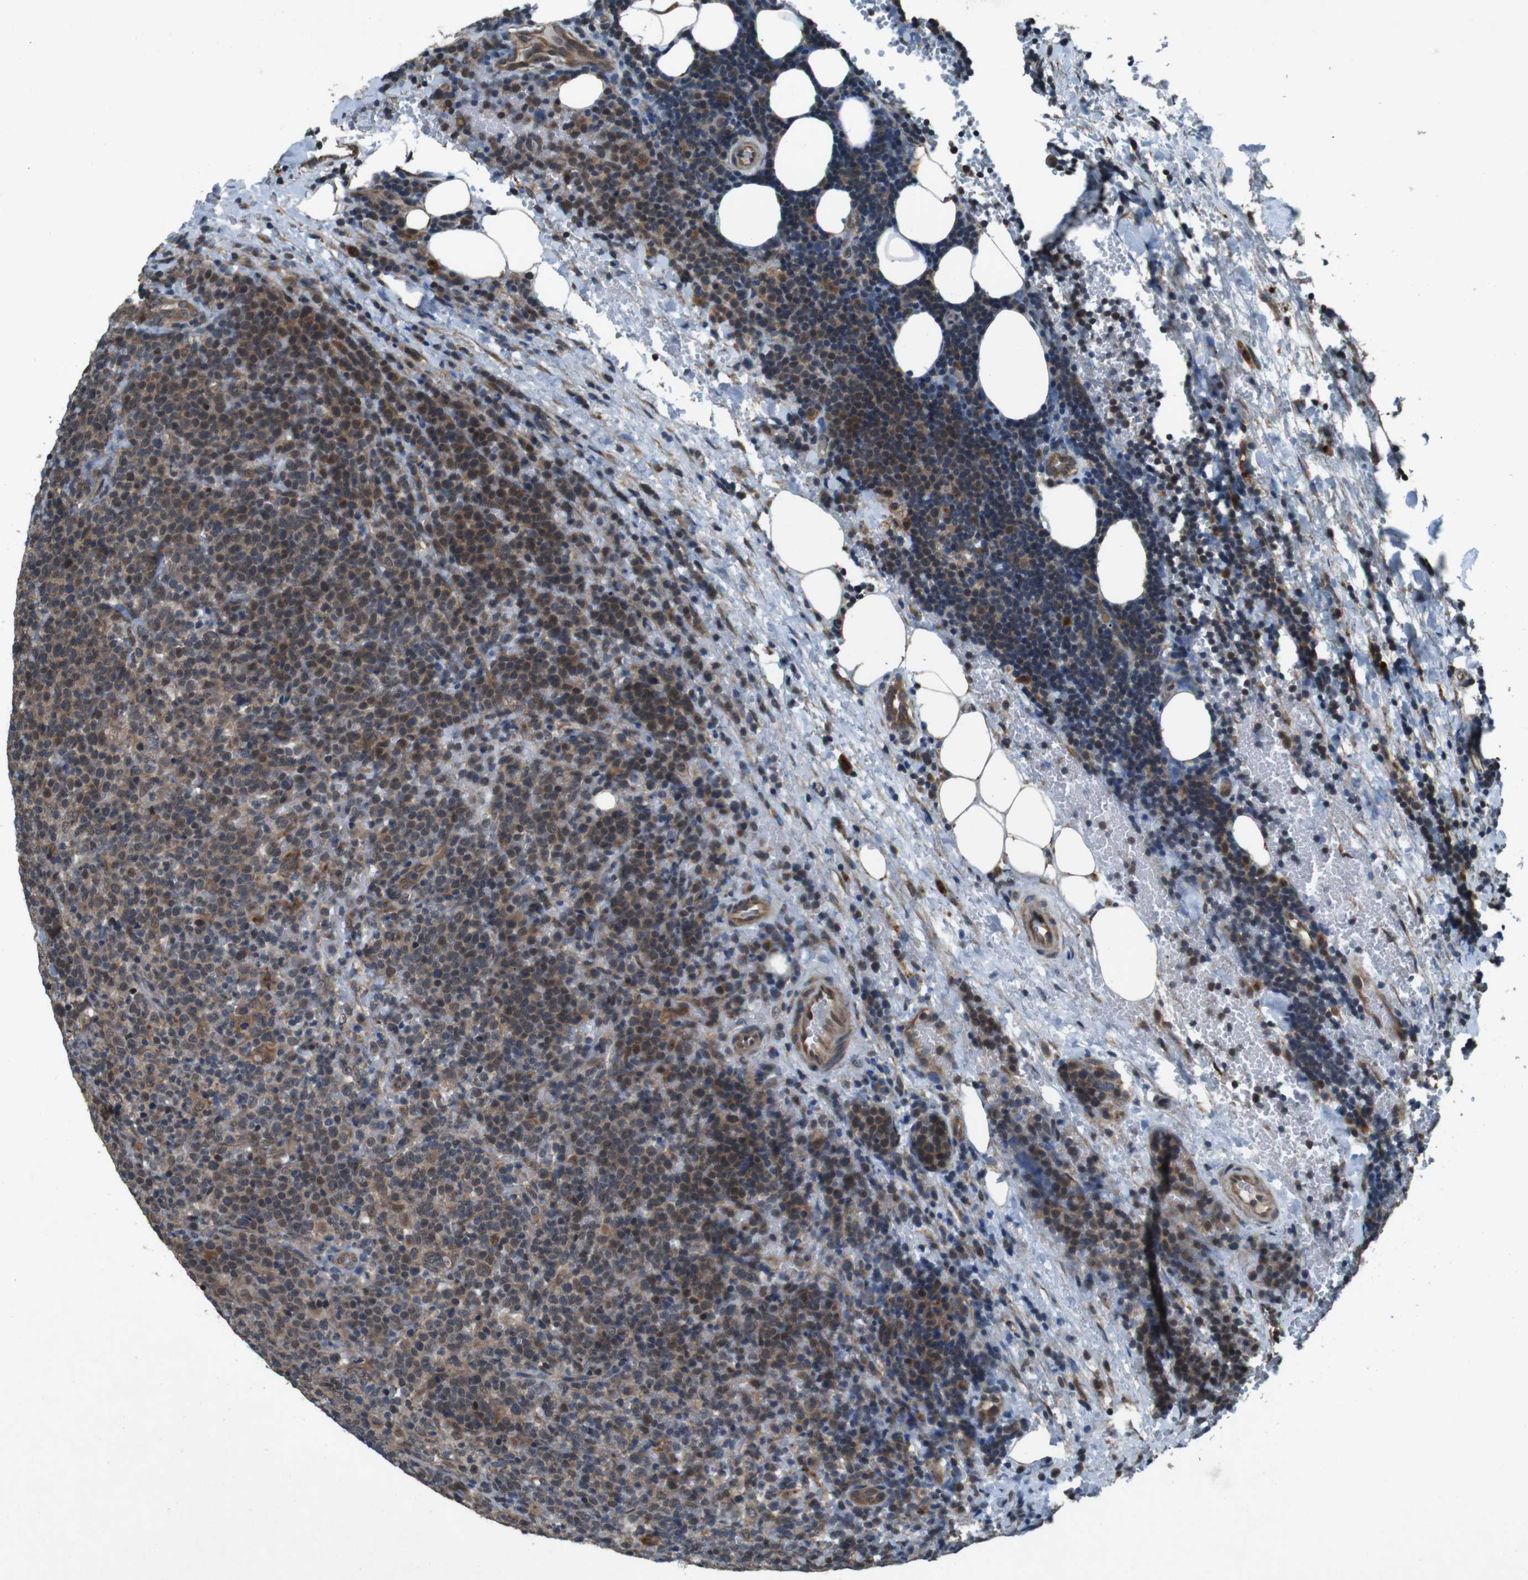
{"staining": {"intensity": "weak", "quantity": ">75%", "location": "cytoplasmic/membranous,nuclear"}, "tissue": "lymphoma", "cell_type": "Tumor cells", "image_type": "cancer", "snomed": [{"axis": "morphology", "description": "Malignant lymphoma, non-Hodgkin's type, High grade"}, {"axis": "topography", "description": "Lymph node"}], "caption": "Weak cytoplasmic/membranous and nuclear expression for a protein is identified in about >75% of tumor cells of malignant lymphoma, non-Hodgkin's type (high-grade) using immunohistochemistry (IHC).", "gene": "SOCS1", "patient": {"sex": "male", "age": 61}}